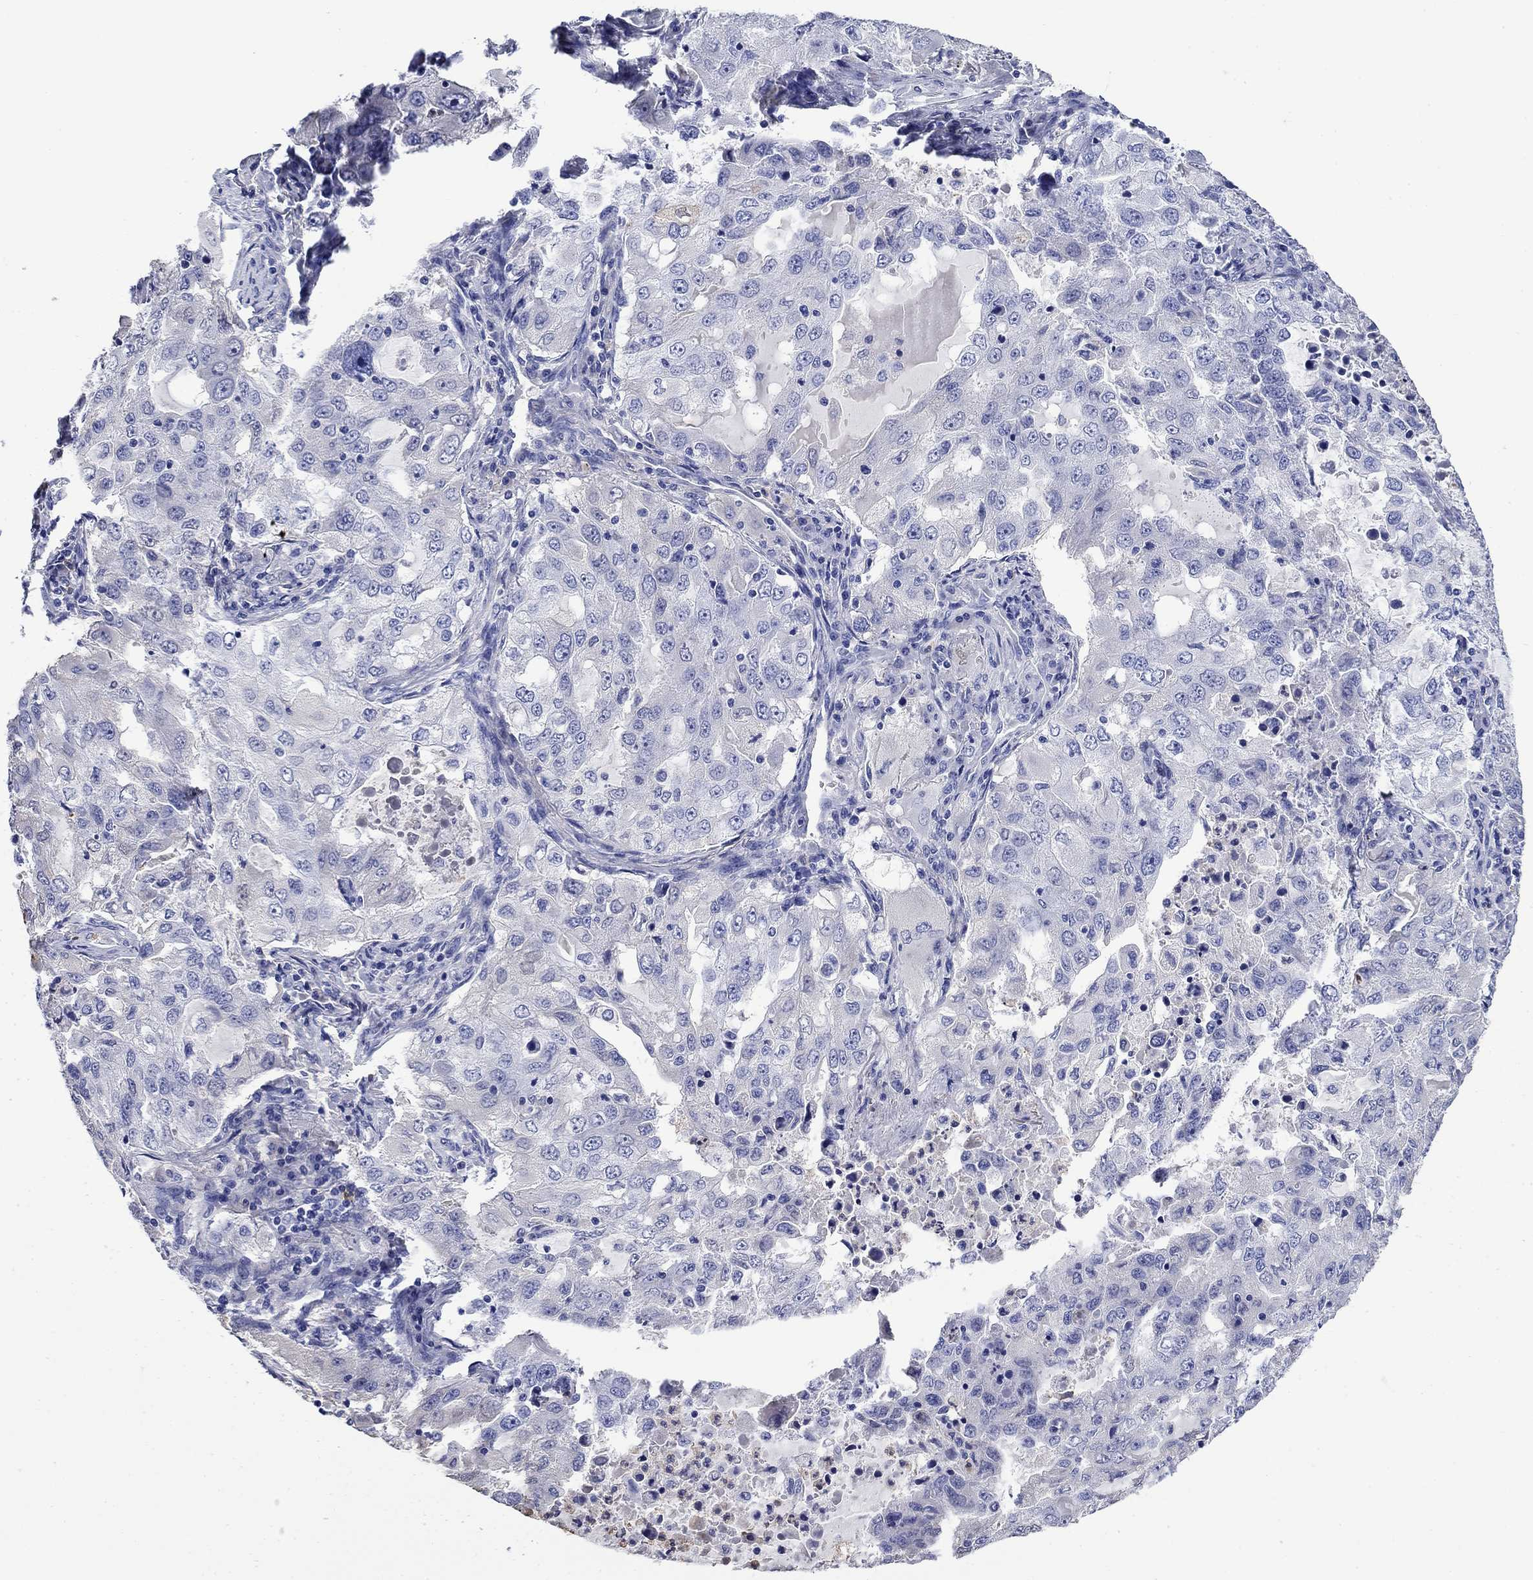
{"staining": {"intensity": "negative", "quantity": "none", "location": "none"}, "tissue": "lung cancer", "cell_type": "Tumor cells", "image_type": "cancer", "snomed": [{"axis": "morphology", "description": "Adenocarcinoma, NOS"}, {"axis": "topography", "description": "Lung"}], "caption": "There is no significant staining in tumor cells of lung cancer.", "gene": "TFR2", "patient": {"sex": "female", "age": 61}}